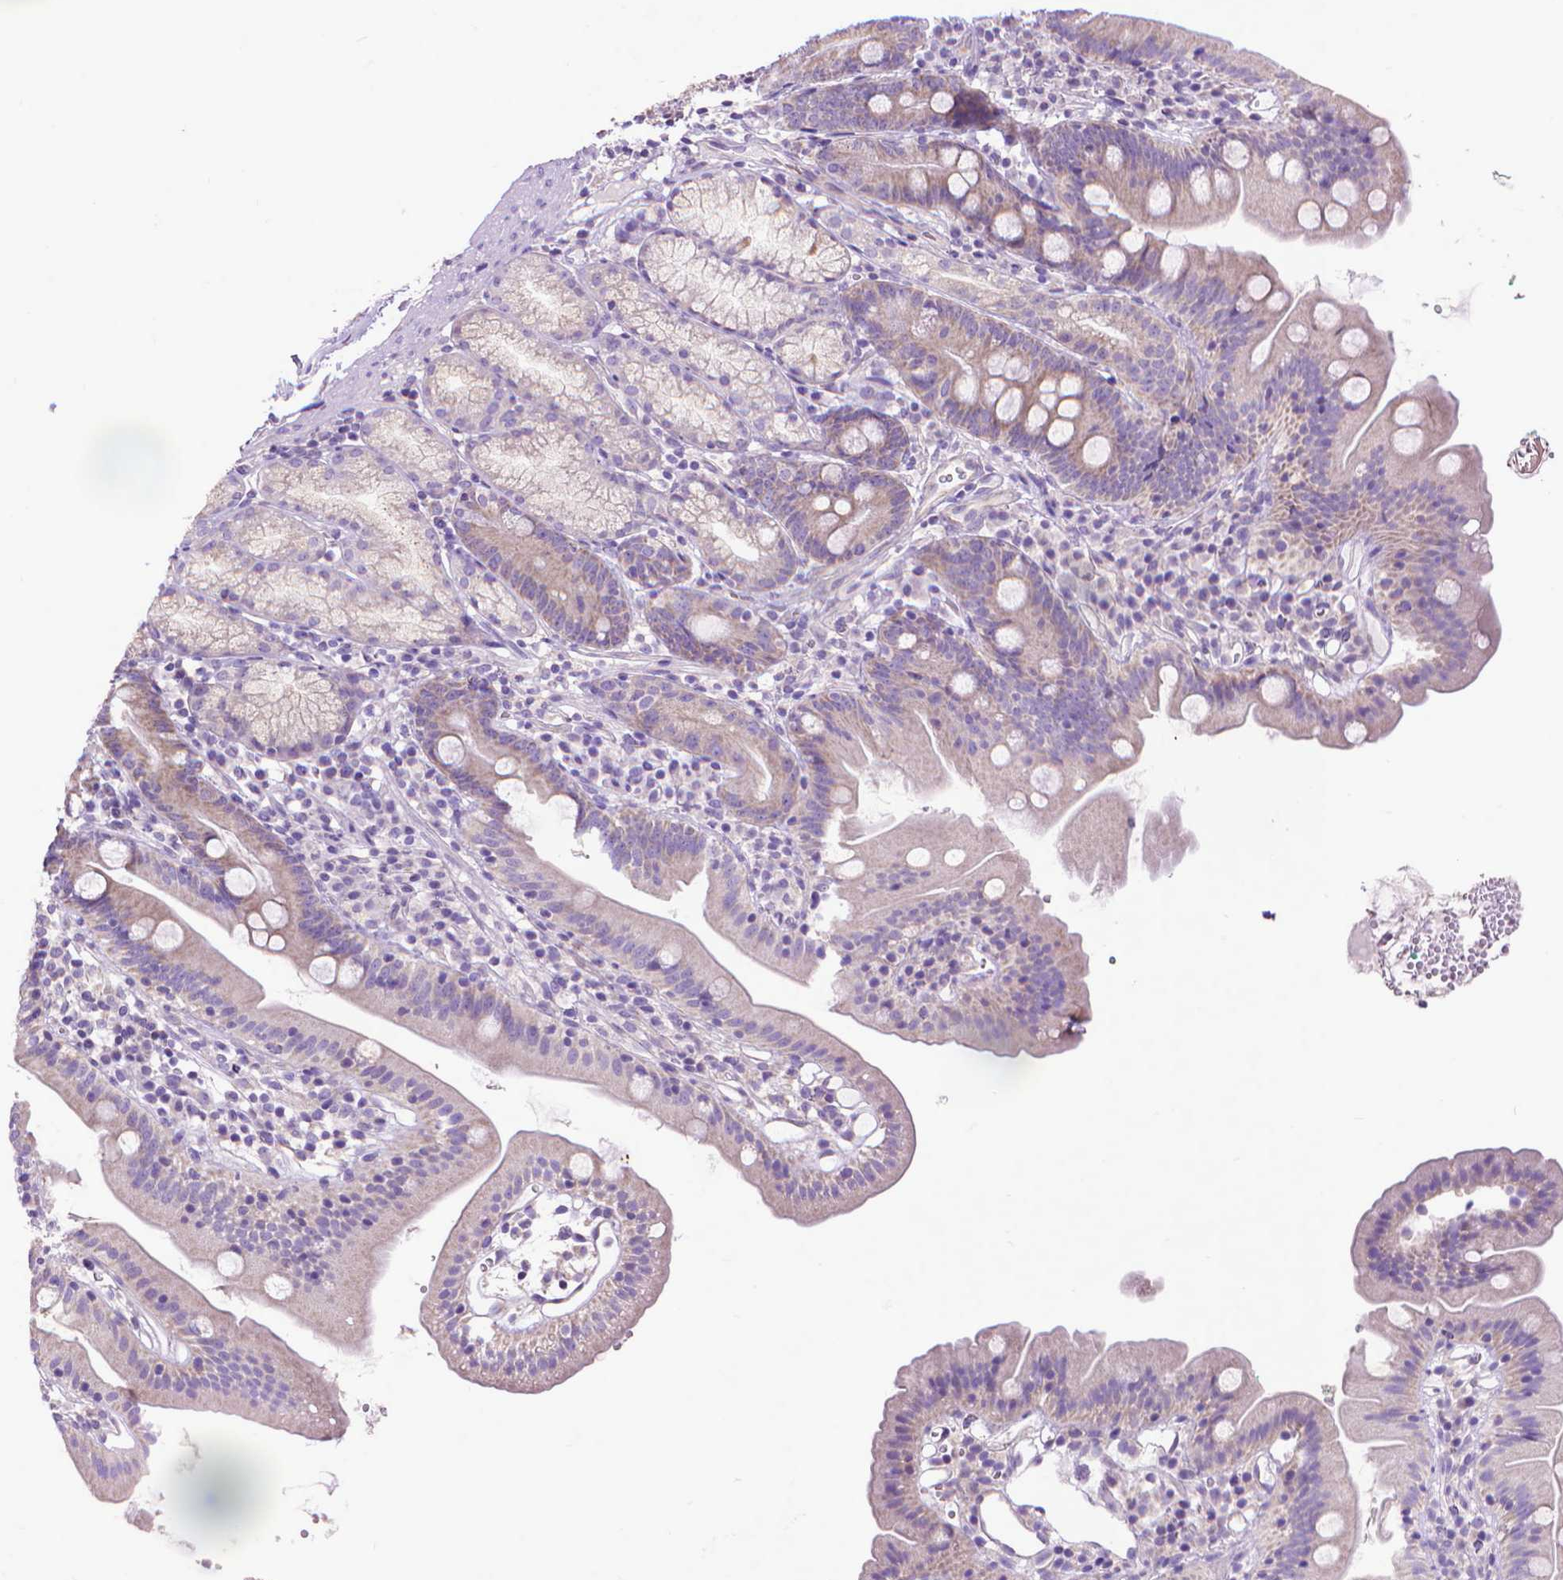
{"staining": {"intensity": "weak", "quantity": "<25%", "location": "cytoplasmic/membranous"}, "tissue": "duodenum", "cell_type": "Glandular cells", "image_type": "normal", "snomed": [{"axis": "morphology", "description": "Normal tissue, NOS"}, {"axis": "topography", "description": "Duodenum"}], "caption": "Duodenum was stained to show a protein in brown. There is no significant expression in glandular cells.", "gene": "SYN1", "patient": {"sex": "female", "age": 67}}